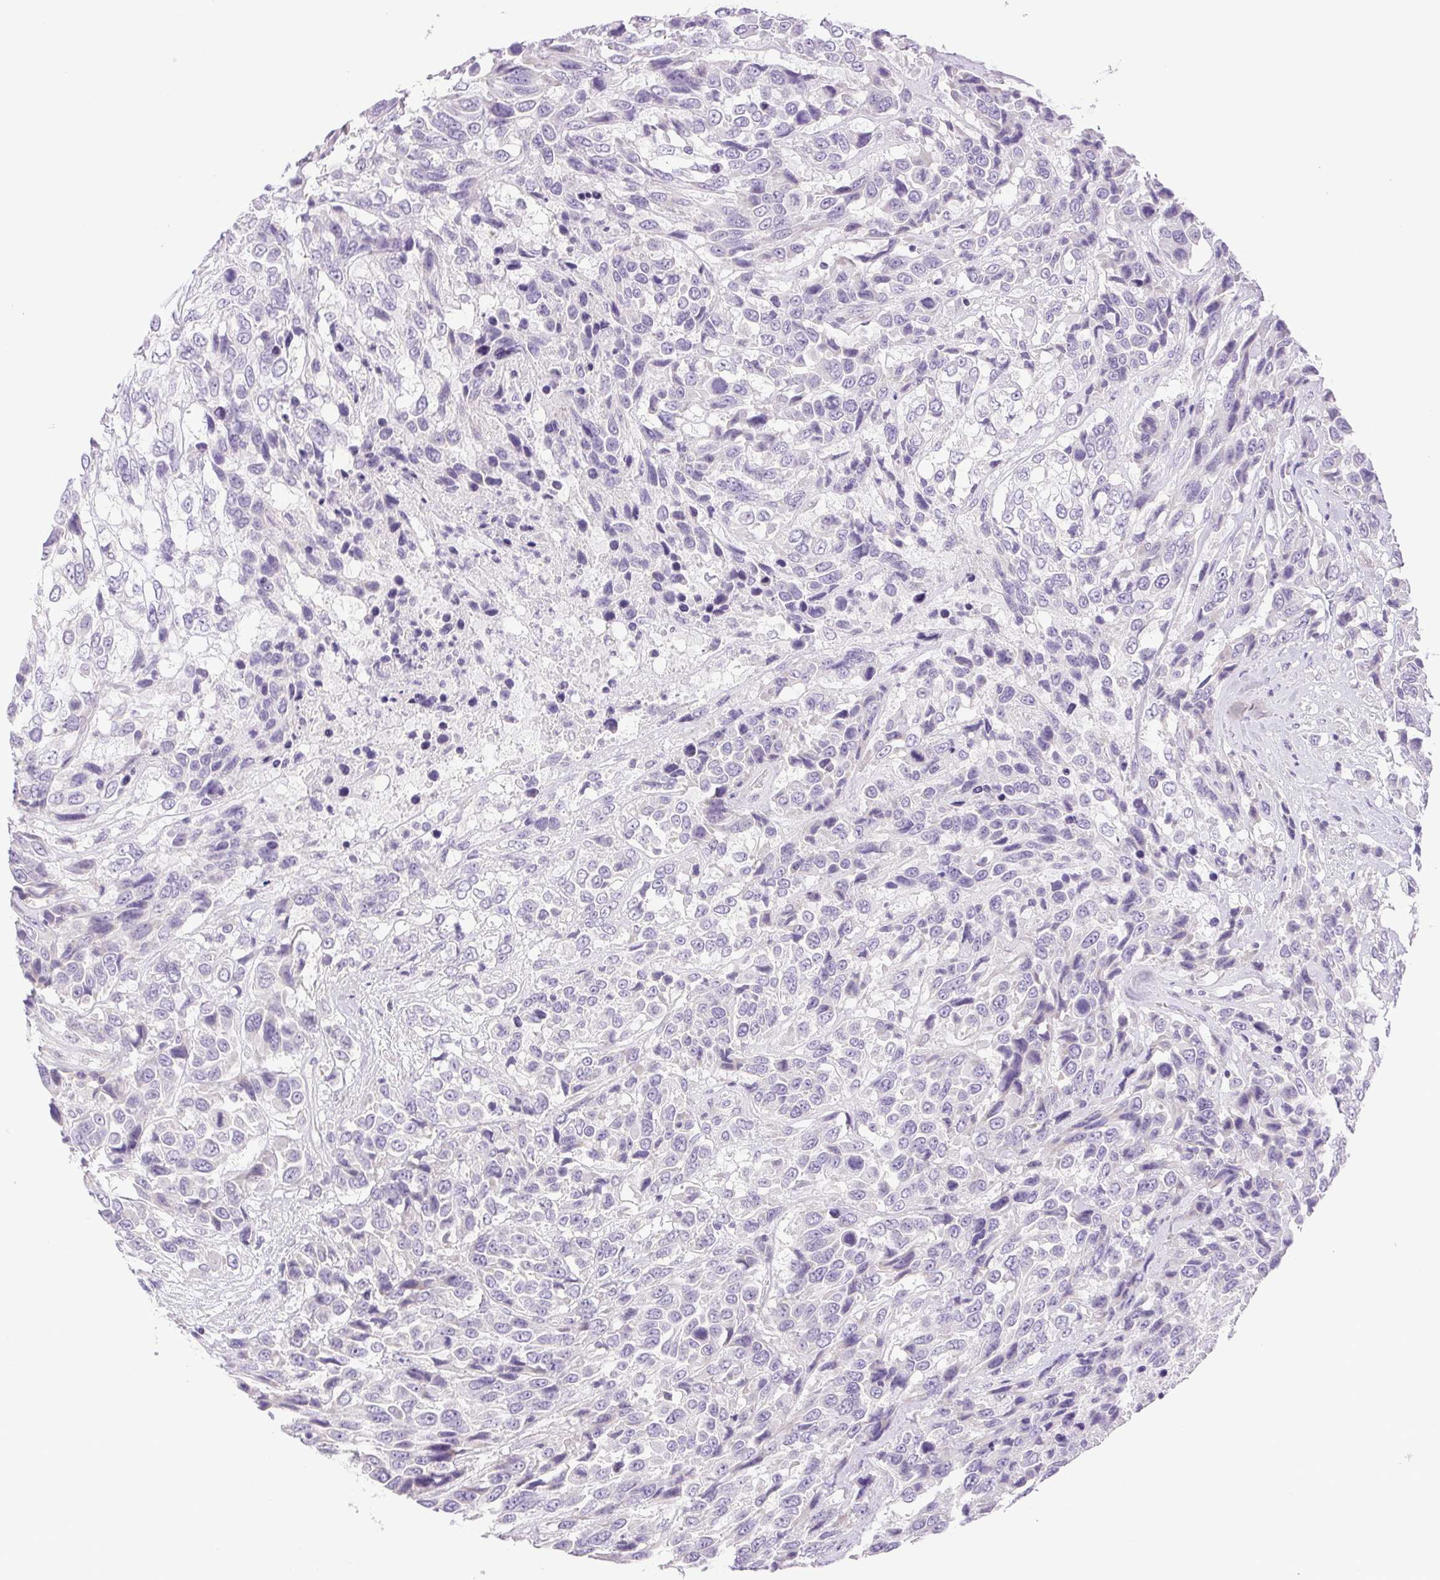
{"staining": {"intensity": "negative", "quantity": "none", "location": "none"}, "tissue": "urothelial cancer", "cell_type": "Tumor cells", "image_type": "cancer", "snomed": [{"axis": "morphology", "description": "Urothelial carcinoma, High grade"}, {"axis": "topography", "description": "Urinary bladder"}], "caption": "Tumor cells are negative for protein expression in human high-grade urothelial carcinoma.", "gene": "PAPPA2", "patient": {"sex": "female", "age": 70}}